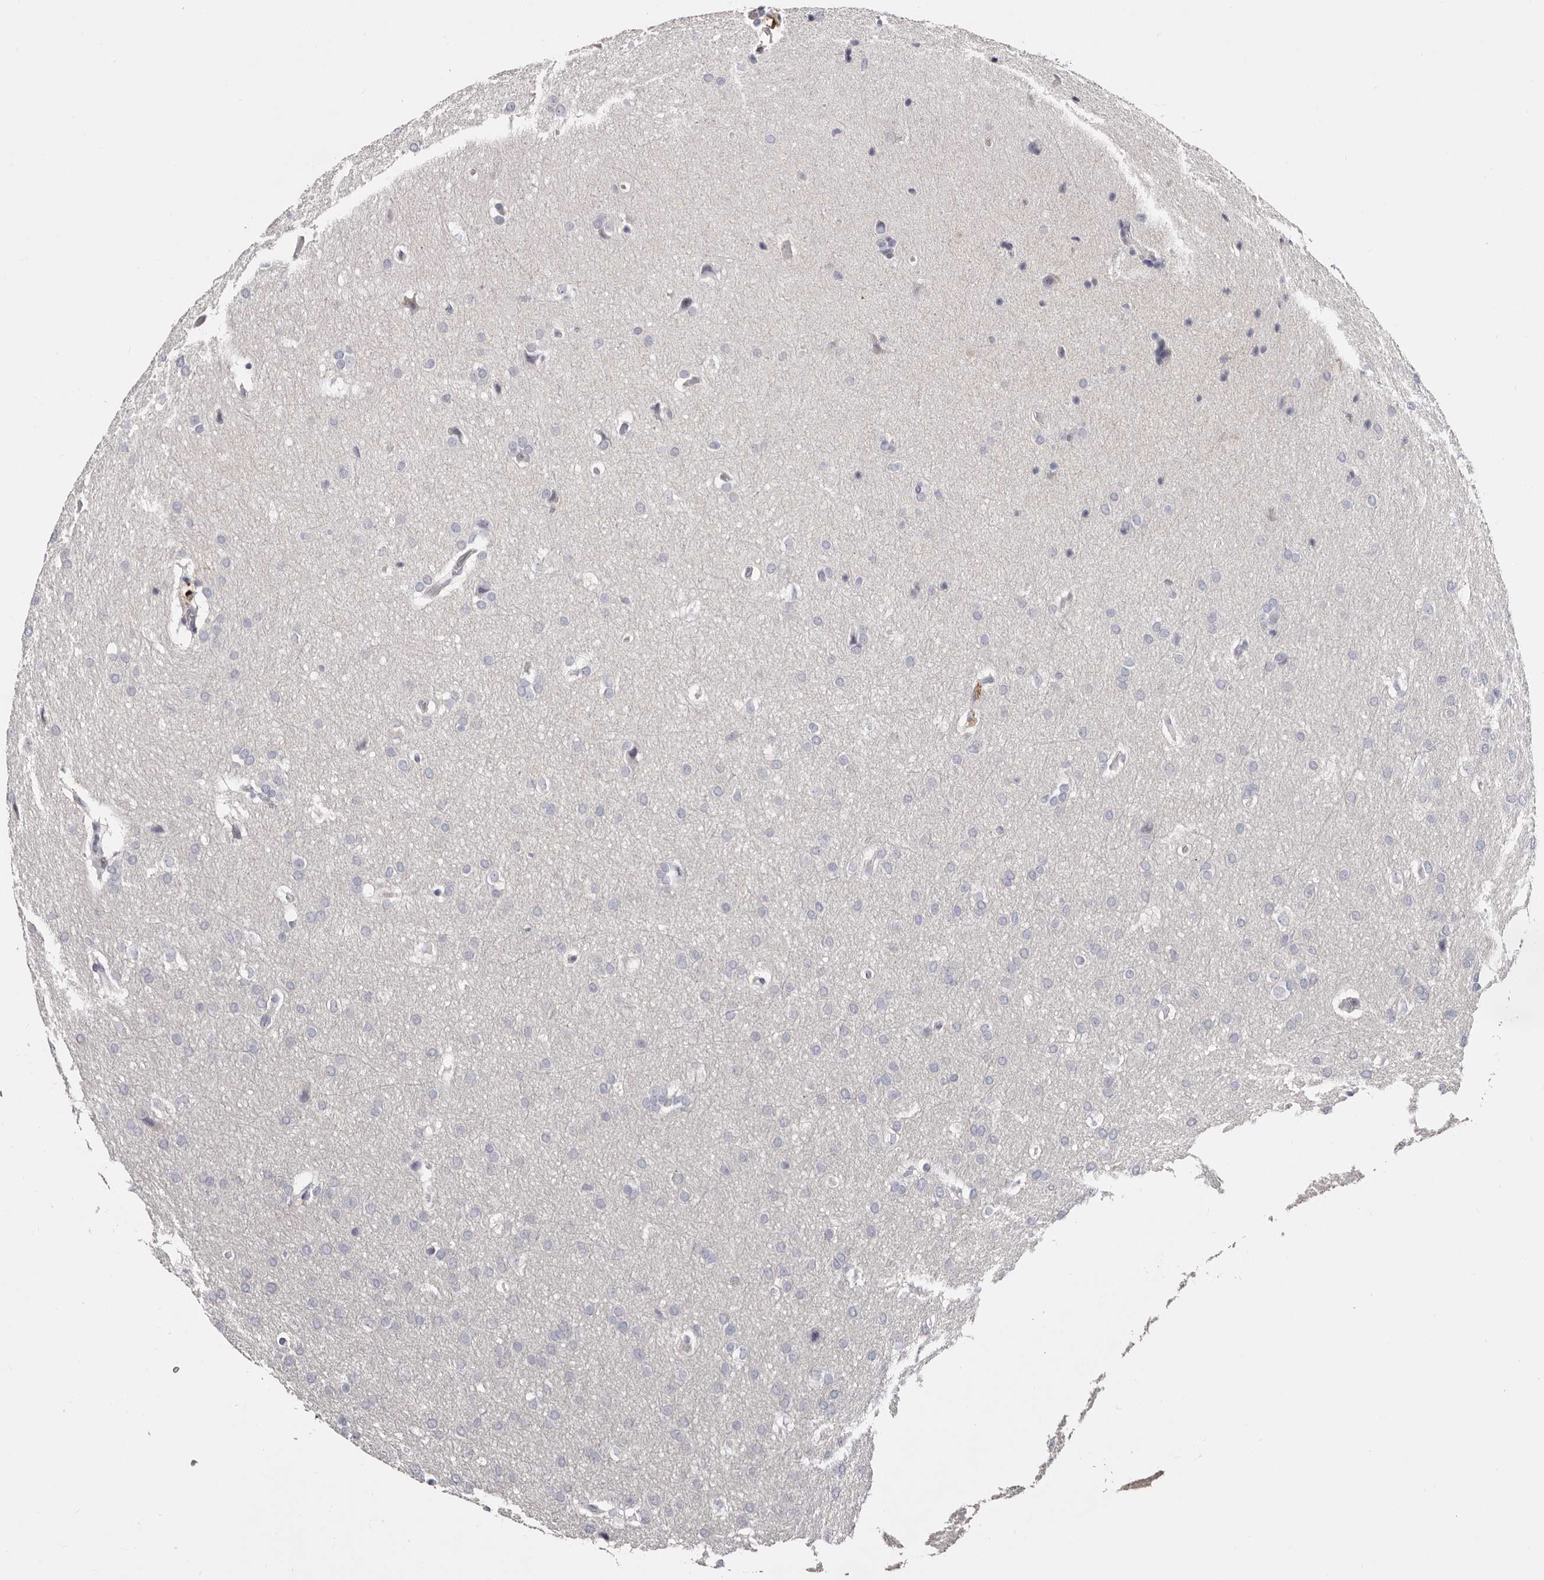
{"staining": {"intensity": "negative", "quantity": "none", "location": "none"}, "tissue": "glioma", "cell_type": "Tumor cells", "image_type": "cancer", "snomed": [{"axis": "morphology", "description": "Glioma, malignant, Low grade"}, {"axis": "topography", "description": "Brain"}], "caption": "Immunohistochemistry histopathology image of neoplastic tissue: glioma stained with DAB (3,3'-diaminobenzidine) exhibits no significant protein expression in tumor cells.", "gene": "AKNAD1", "patient": {"sex": "female", "age": 37}}